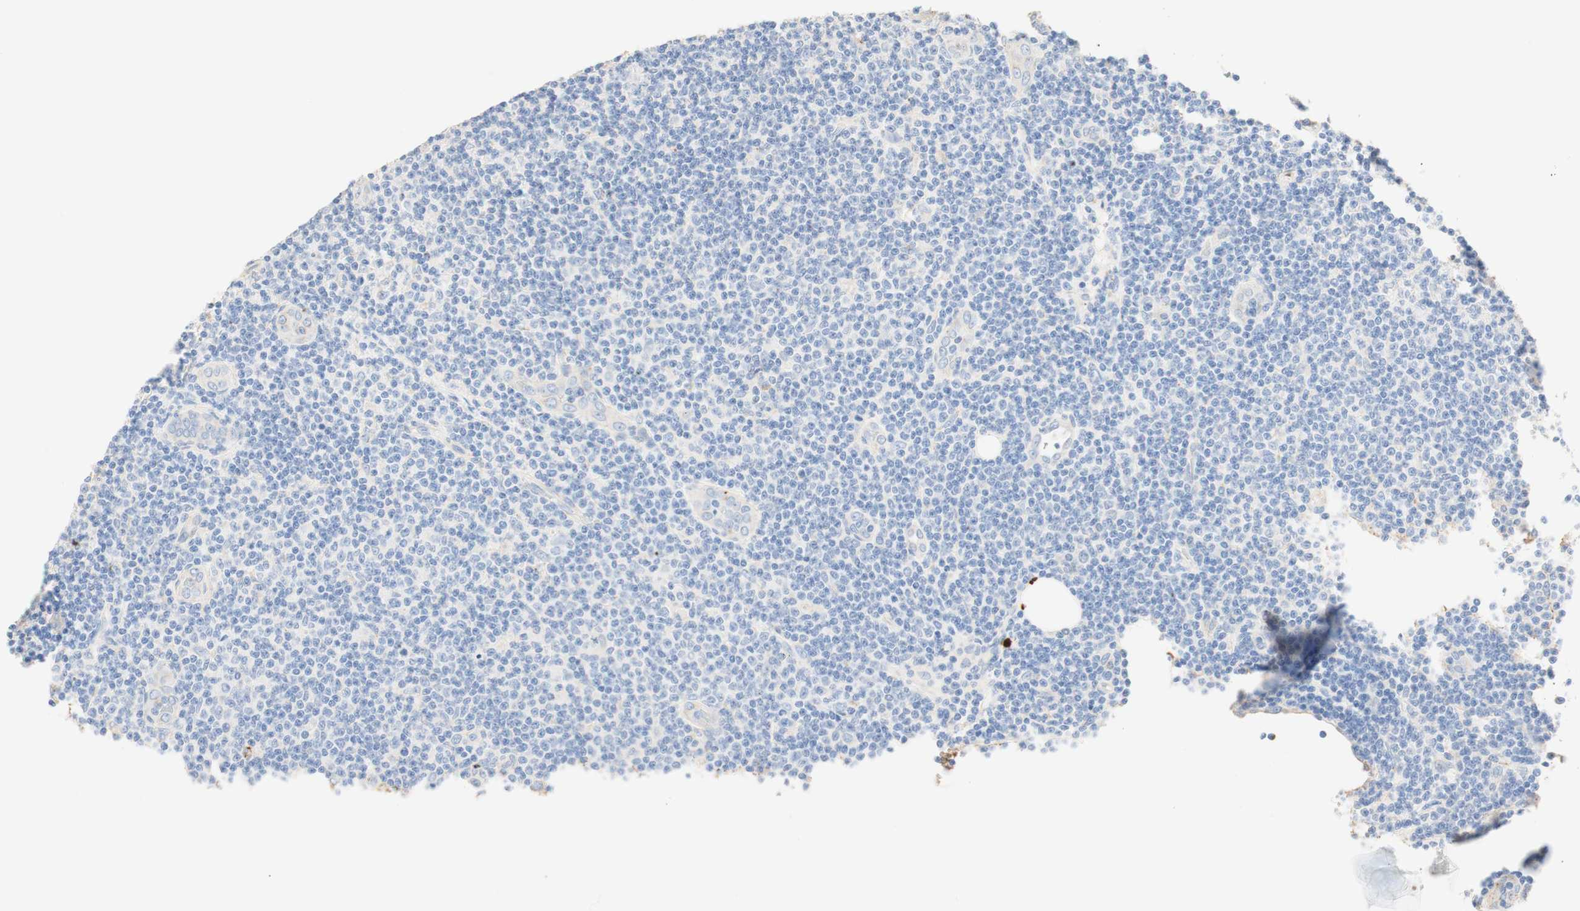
{"staining": {"intensity": "negative", "quantity": "none", "location": "none"}, "tissue": "lymphoma", "cell_type": "Tumor cells", "image_type": "cancer", "snomed": [{"axis": "morphology", "description": "Malignant lymphoma, non-Hodgkin's type, Low grade"}, {"axis": "topography", "description": "Lymph node"}], "caption": "Immunohistochemistry (IHC) of human lymphoma demonstrates no positivity in tumor cells.", "gene": "CD63", "patient": {"sex": "male", "age": 83}}